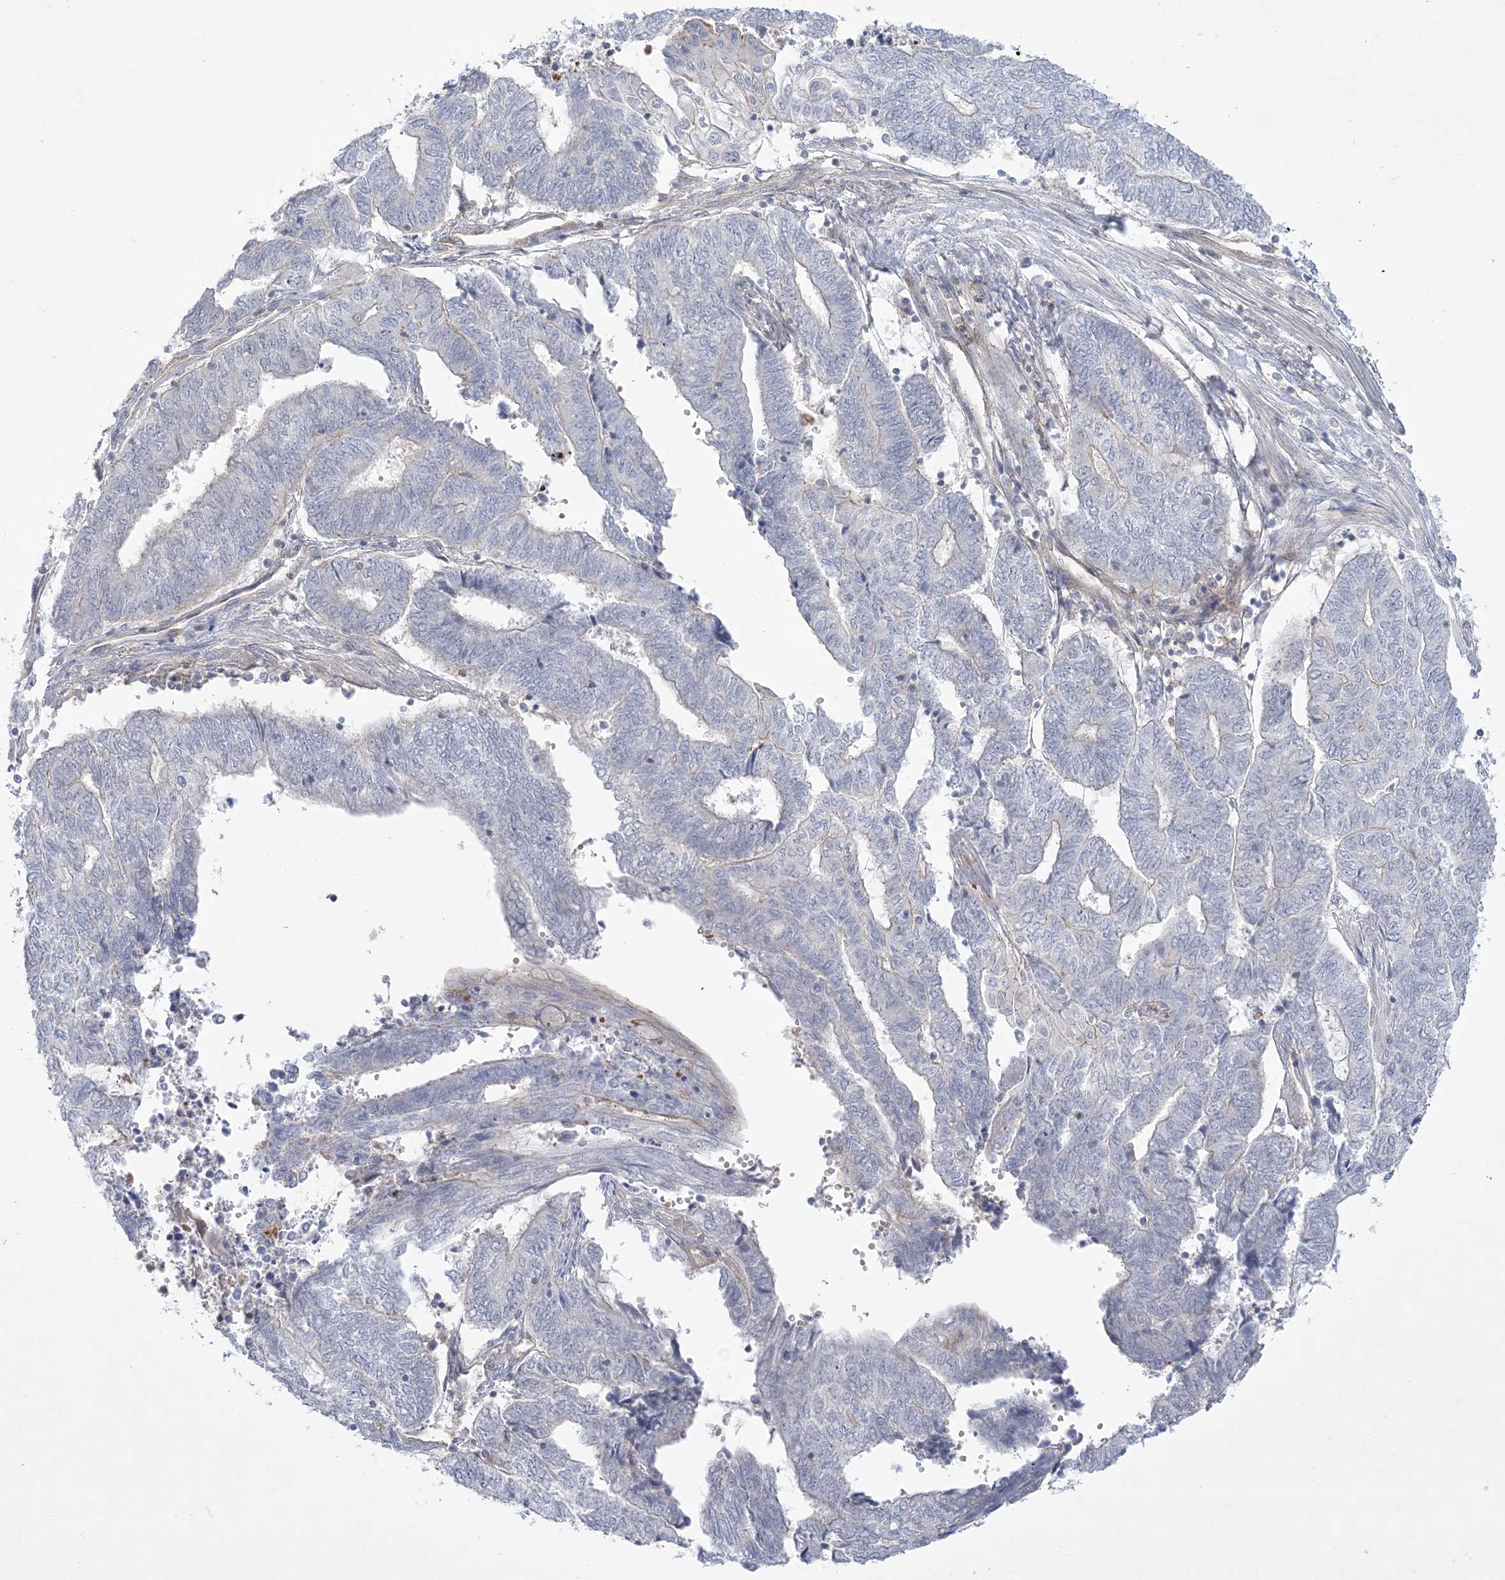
{"staining": {"intensity": "negative", "quantity": "none", "location": "none"}, "tissue": "endometrial cancer", "cell_type": "Tumor cells", "image_type": "cancer", "snomed": [{"axis": "morphology", "description": "Adenocarcinoma, NOS"}, {"axis": "topography", "description": "Uterus"}, {"axis": "topography", "description": "Endometrium"}], "caption": "IHC micrograph of adenocarcinoma (endometrial) stained for a protein (brown), which shows no staining in tumor cells.", "gene": "ADAMTS12", "patient": {"sex": "female", "age": 70}}